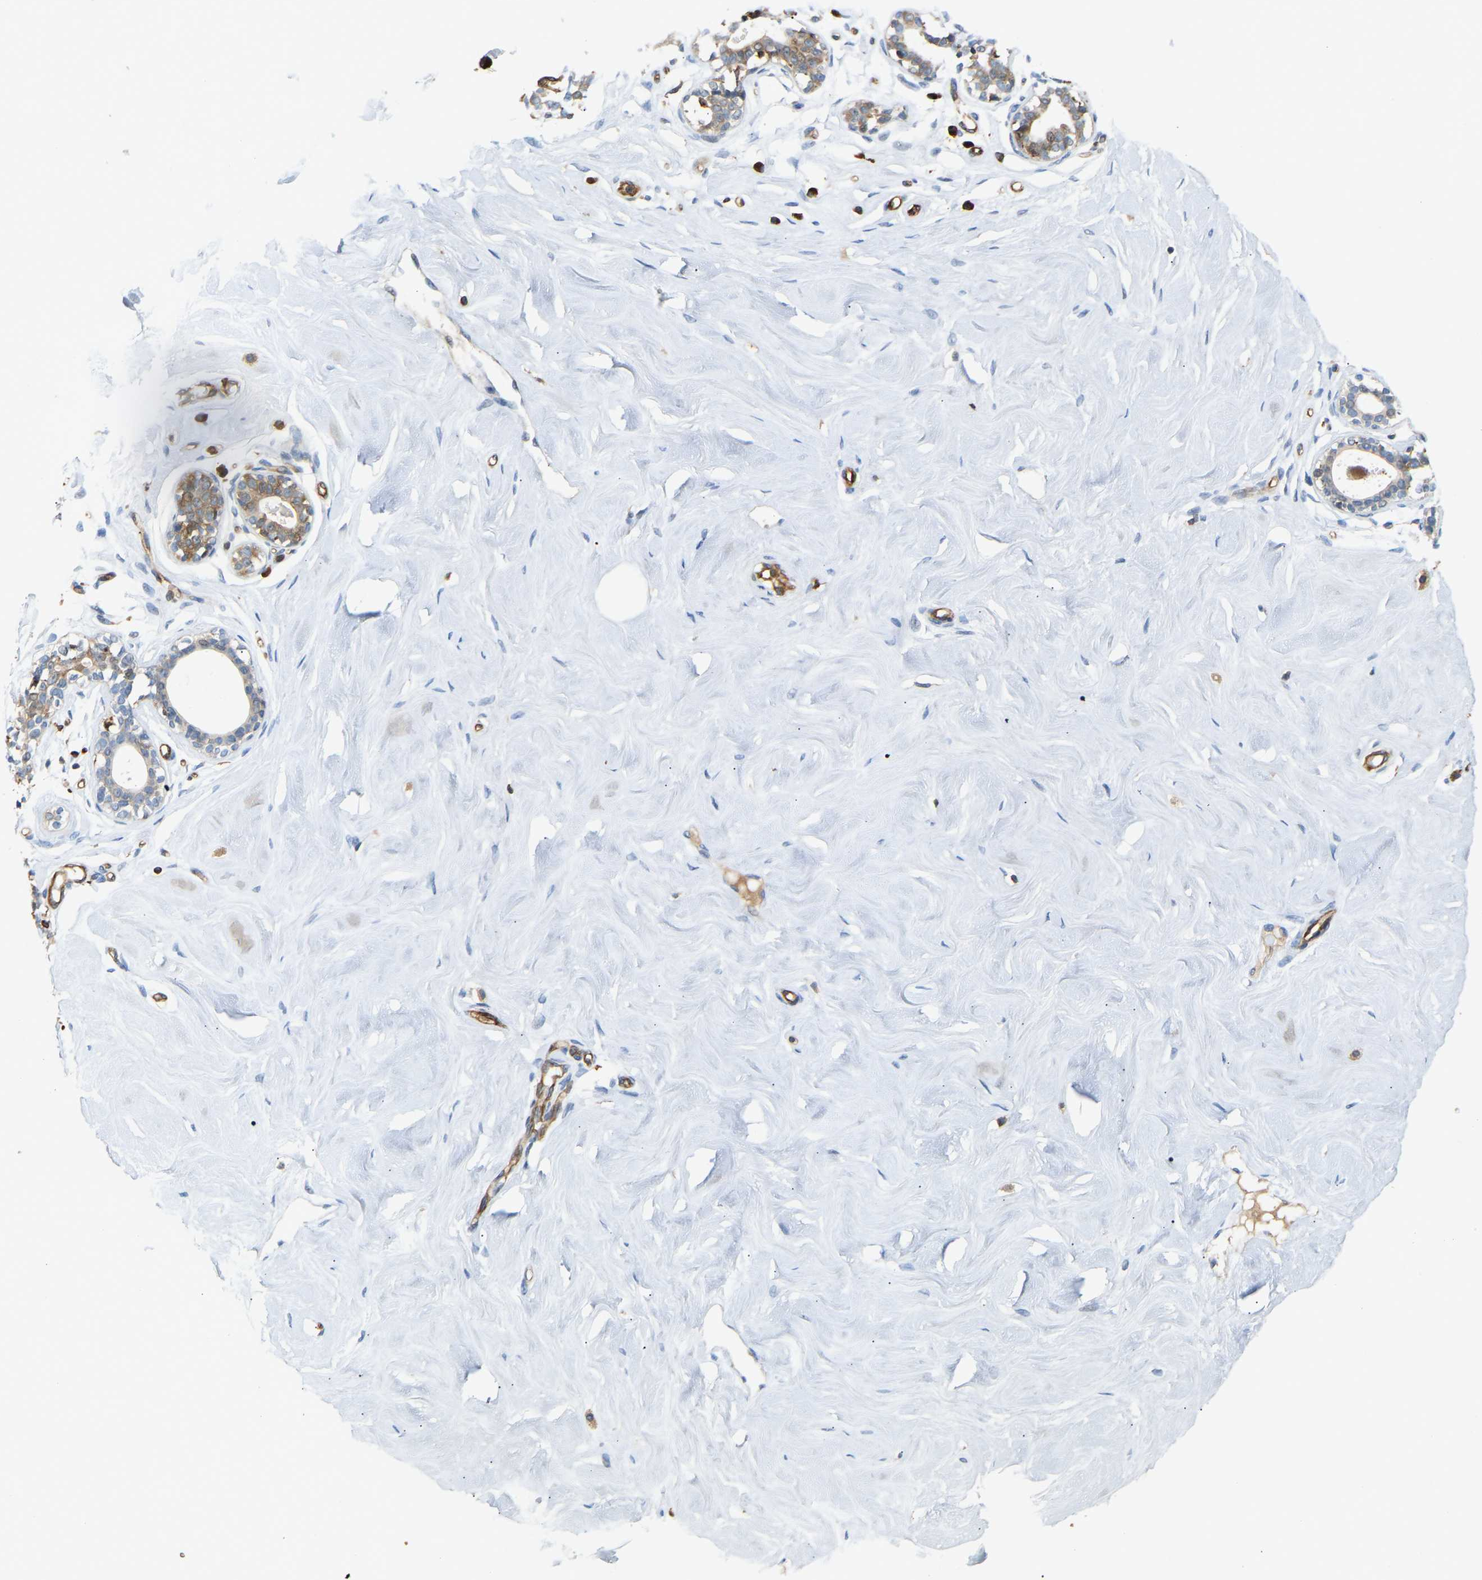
{"staining": {"intensity": "negative", "quantity": "none", "location": "none"}, "tissue": "breast", "cell_type": "Adipocytes", "image_type": "normal", "snomed": [{"axis": "morphology", "description": "Normal tissue, NOS"}, {"axis": "topography", "description": "Breast"}], "caption": "Immunohistochemistry photomicrograph of unremarkable breast: breast stained with DAB (3,3'-diaminobenzidine) displays no significant protein expression in adipocytes.", "gene": "PLCG2", "patient": {"sex": "female", "age": 23}}